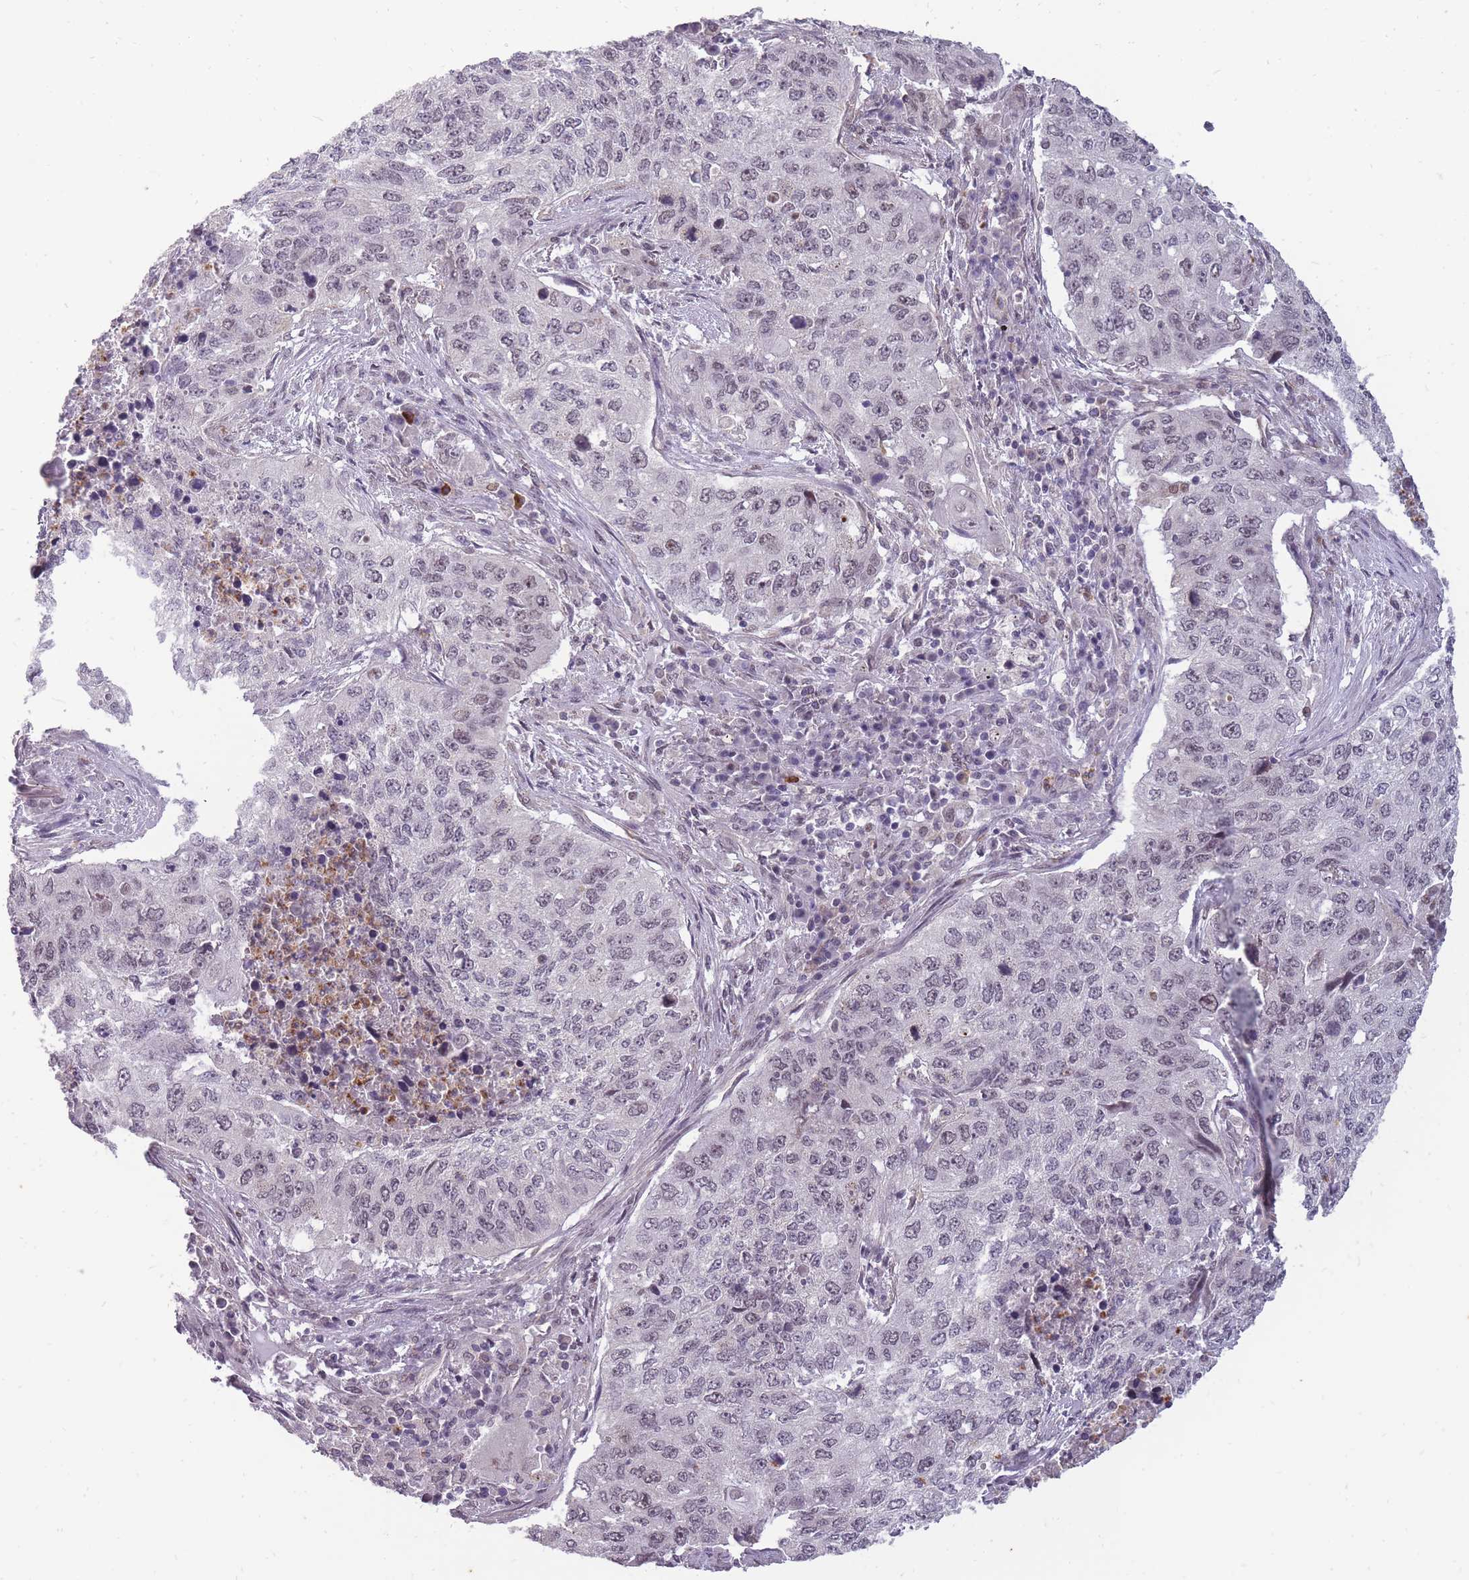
{"staining": {"intensity": "weak", "quantity": "<25%", "location": "nuclear"}, "tissue": "lung cancer", "cell_type": "Tumor cells", "image_type": "cancer", "snomed": [{"axis": "morphology", "description": "Squamous cell carcinoma, NOS"}, {"axis": "topography", "description": "Lung"}], "caption": "IHC histopathology image of human lung squamous cell carcinoma stained for a protein (brown), which shows no expression in tumor cells. The staining was performed using DAB to visualize the protein expression in brown, while the nuclei were stained in blue with hematoxylin (Magnification: 20x).", "gene": "TIGD1", "patient": {"sex": "female", "age": 63}}